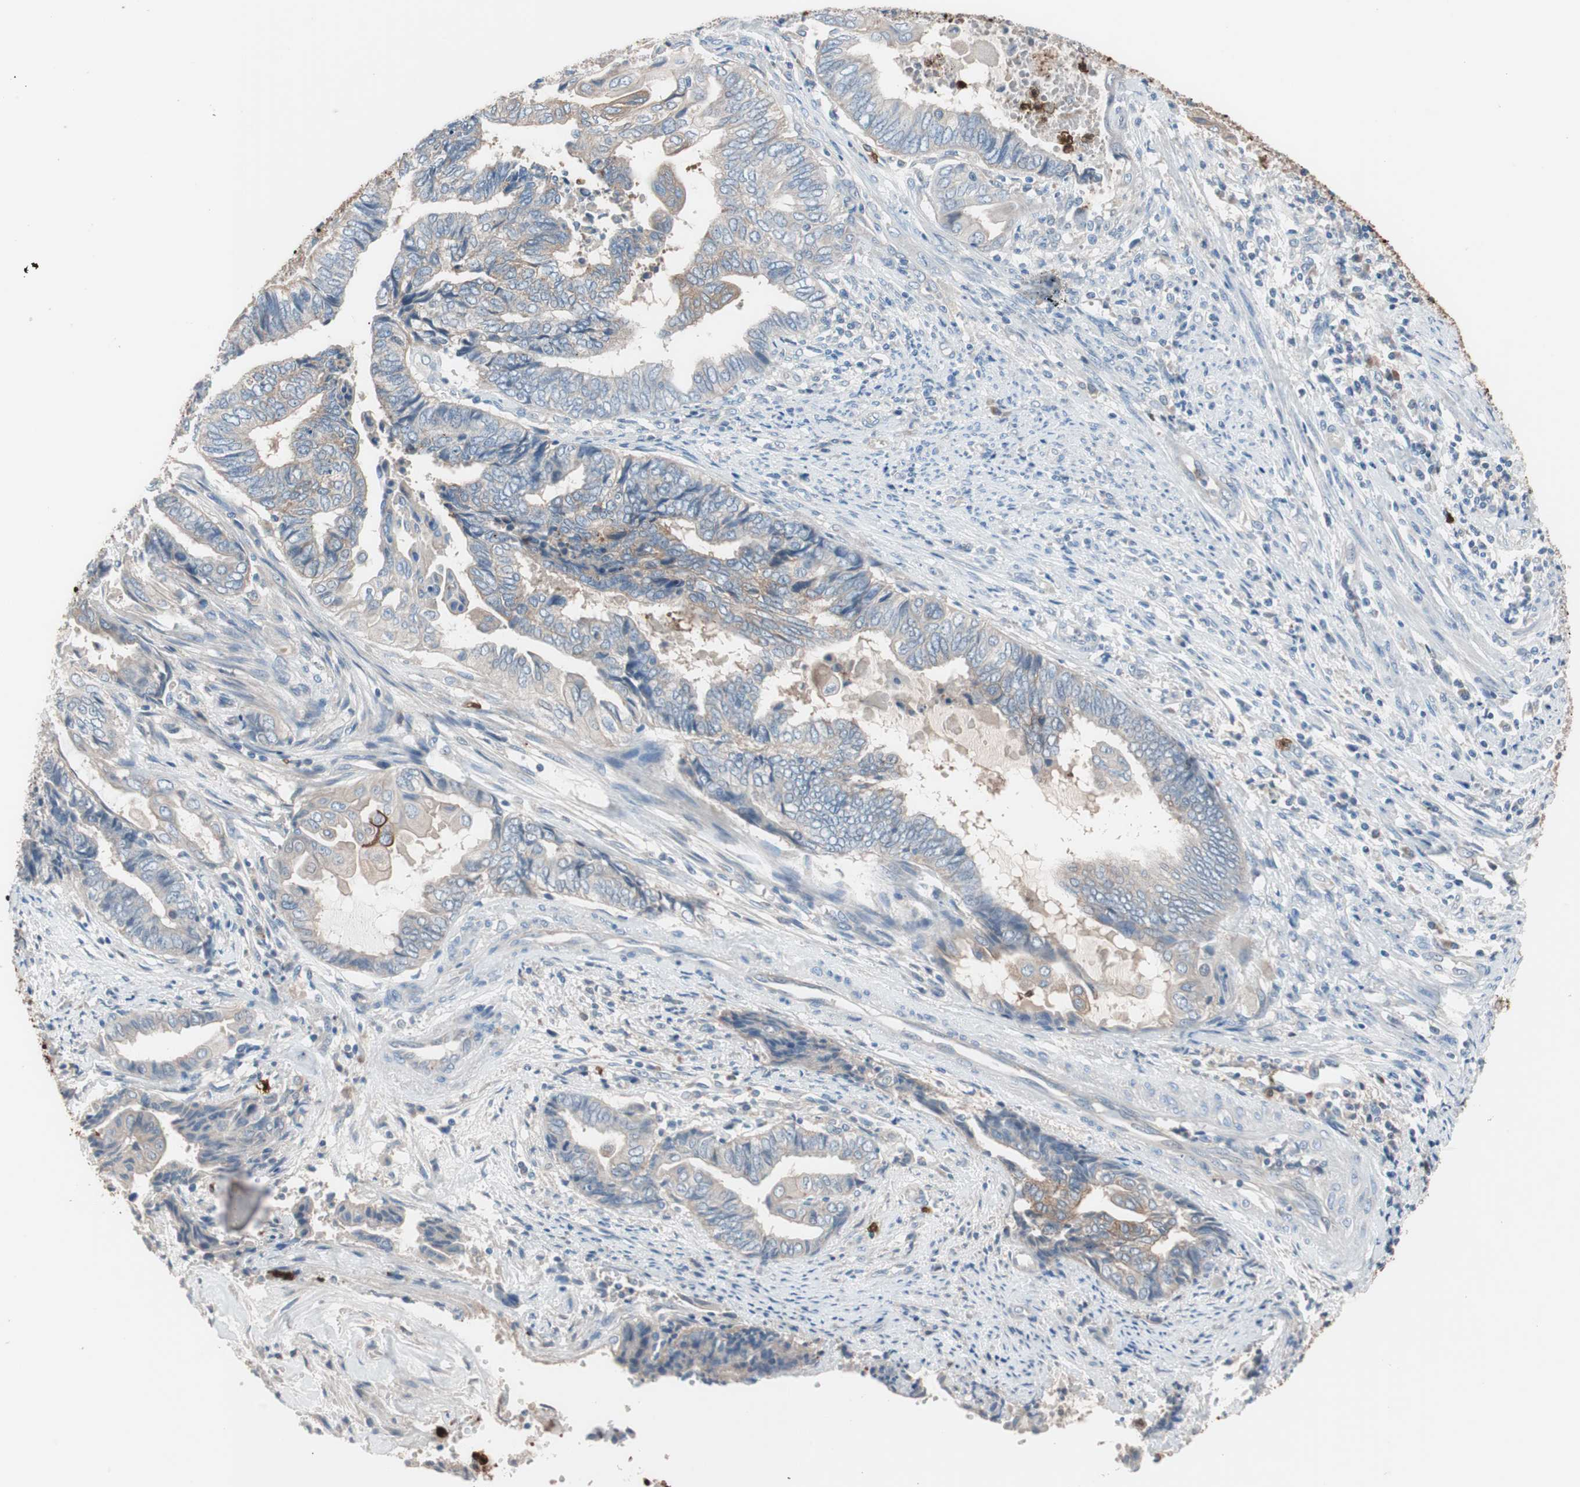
{"staining": {"intensity": "weak", "quantity": "25%-75%", "location": "cytoplasmic/membranous"}, "tissue": "endometrial cancer", "cell_type": "Tumor cells", "image_type": "cancer", "snomed": [{"axis": "morphology", "description": "Adenocarcinoma, NOS"}, {"axis": "topography", "description": "Uterus"}, {"axis": "topography", "description": "Endometrium"}], "caption": "Immunohistochemical staining of endometrial adenocarcinoma displays low levels of weak cytoplasmic/membranous expression in about 25%-75% of tumor cells.", "gene": "CLEC4D", "patient": {"sex": "female", "age": 70}}